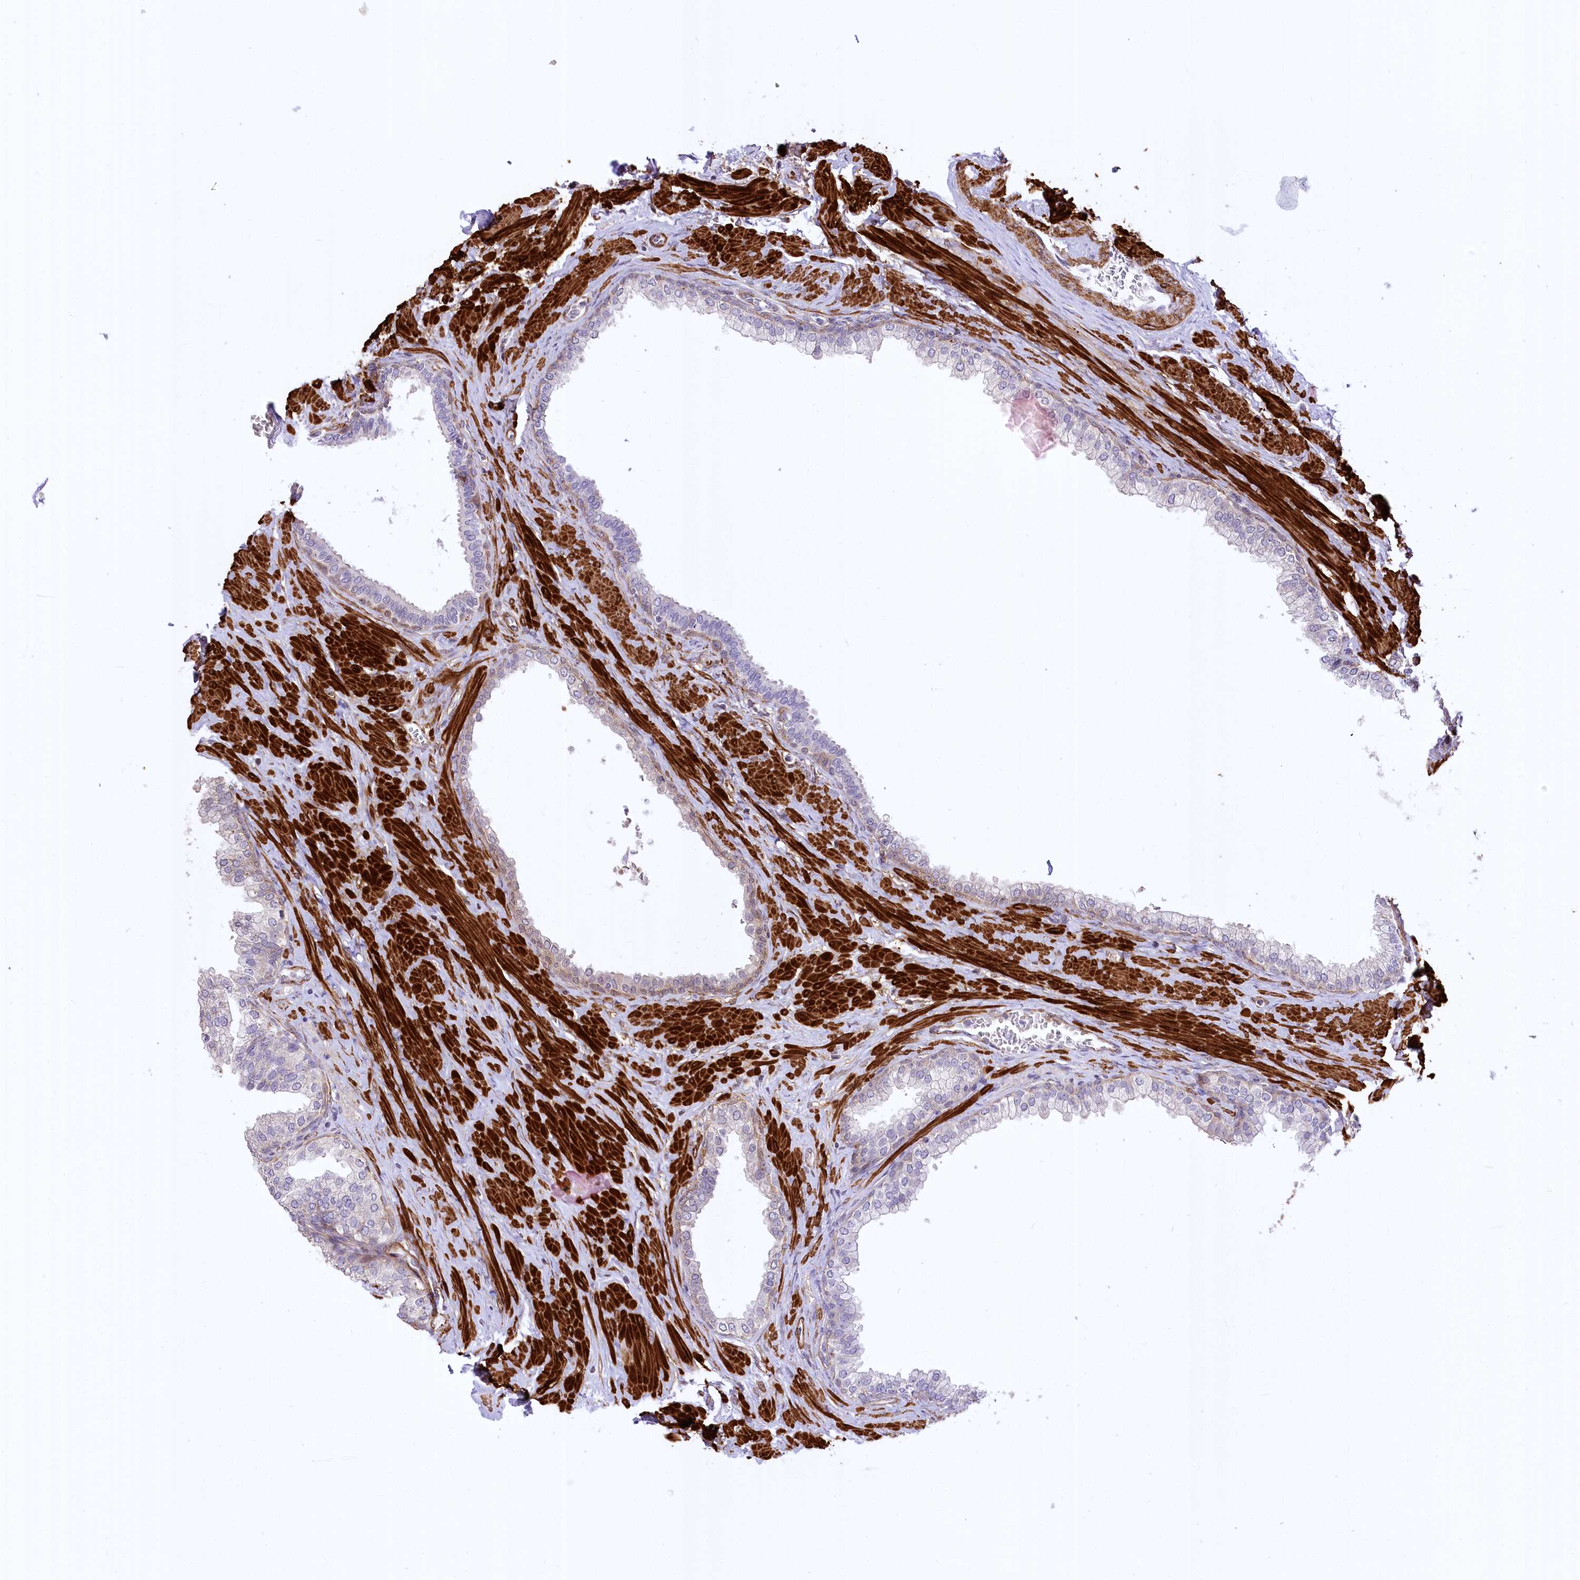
{"staining": {"intensity": "moderate", "quantity": "<25%", "location": "cytoplasmic/membranous"}, "tissue": "prostate", "cell_type": "Glandular cells", "image_type": "normal", "snomed": [{"axis": "morphology", "description": "Normal tissue, NOS"}, {"axis": "morphology", "description": "Urothelial carcinoma, Low grade"}, {"axis": "topography", "description": "Urinary bladder"}, {"axis": "topography", "description": "Prostate"}], "caption": "Brown immunohistochemical staining in normal prostate displays moderate cytoplasmic/membranous expression in about <25% of glandular cells. The protein of interest is shown in brown color, while the nuclei are stained blue.", "gene": "SYNPO2", "patient": {"sex": "male", "age": 60}}